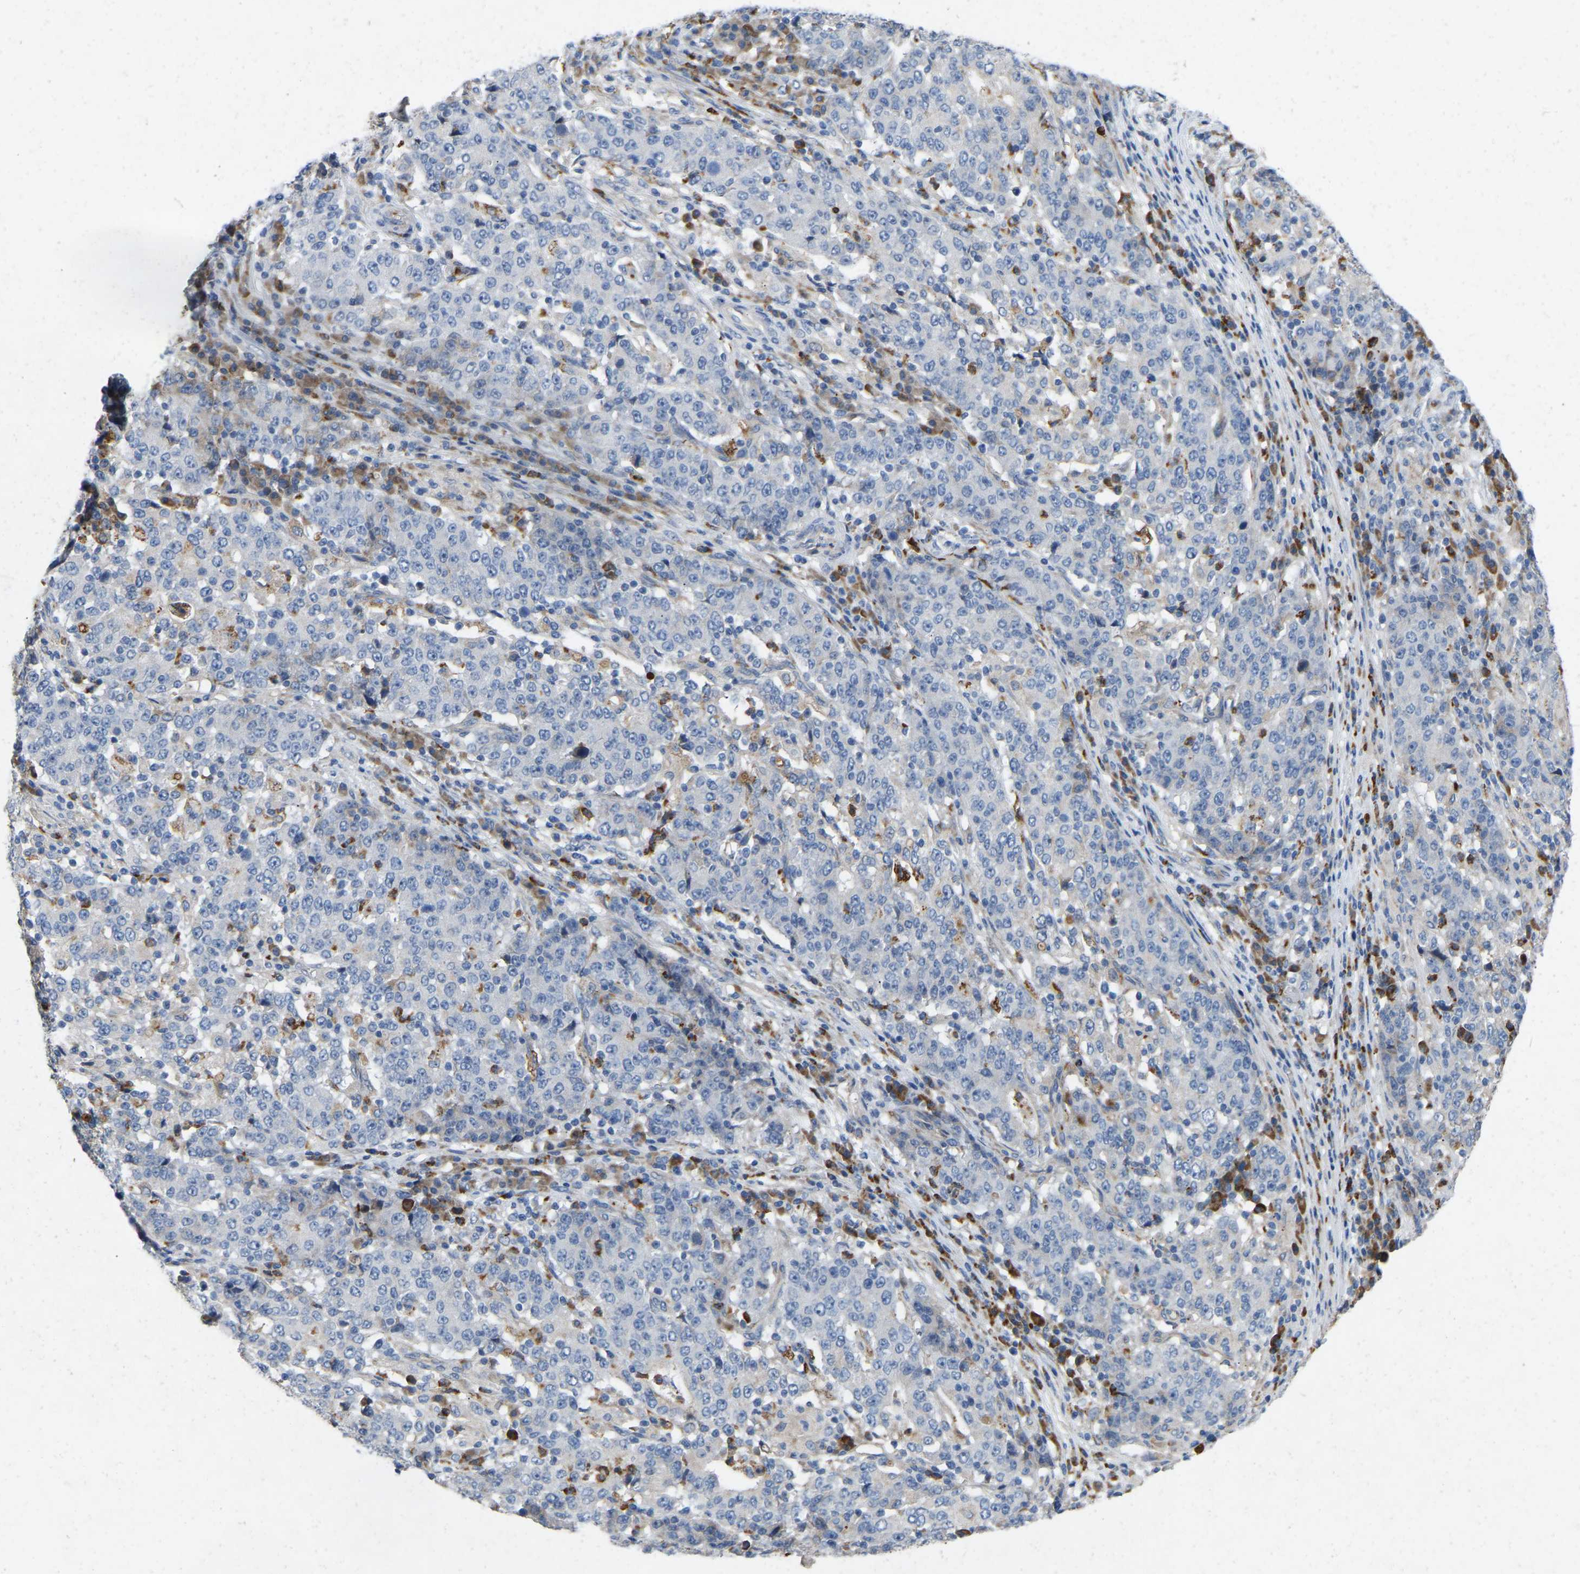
{"staining": {"intensity": "negative", "quantity": "none", "location": "none"}, "tissue": "stomach cancer", "cell_type": "Tumor cells", "image_type": "cancer", "snomed": [{"axis": "morphology", "description": "Adenocarcinoma, NOS"}, {"axis": "topography", "description": "Stomach"}], "caption": "Immunohistochemical staining of human stomach adenocarcinoma demonstrates no significant expression in tumor cells.", "gene": "RHEB", "patient": {"sex": "male", "age": 59}}